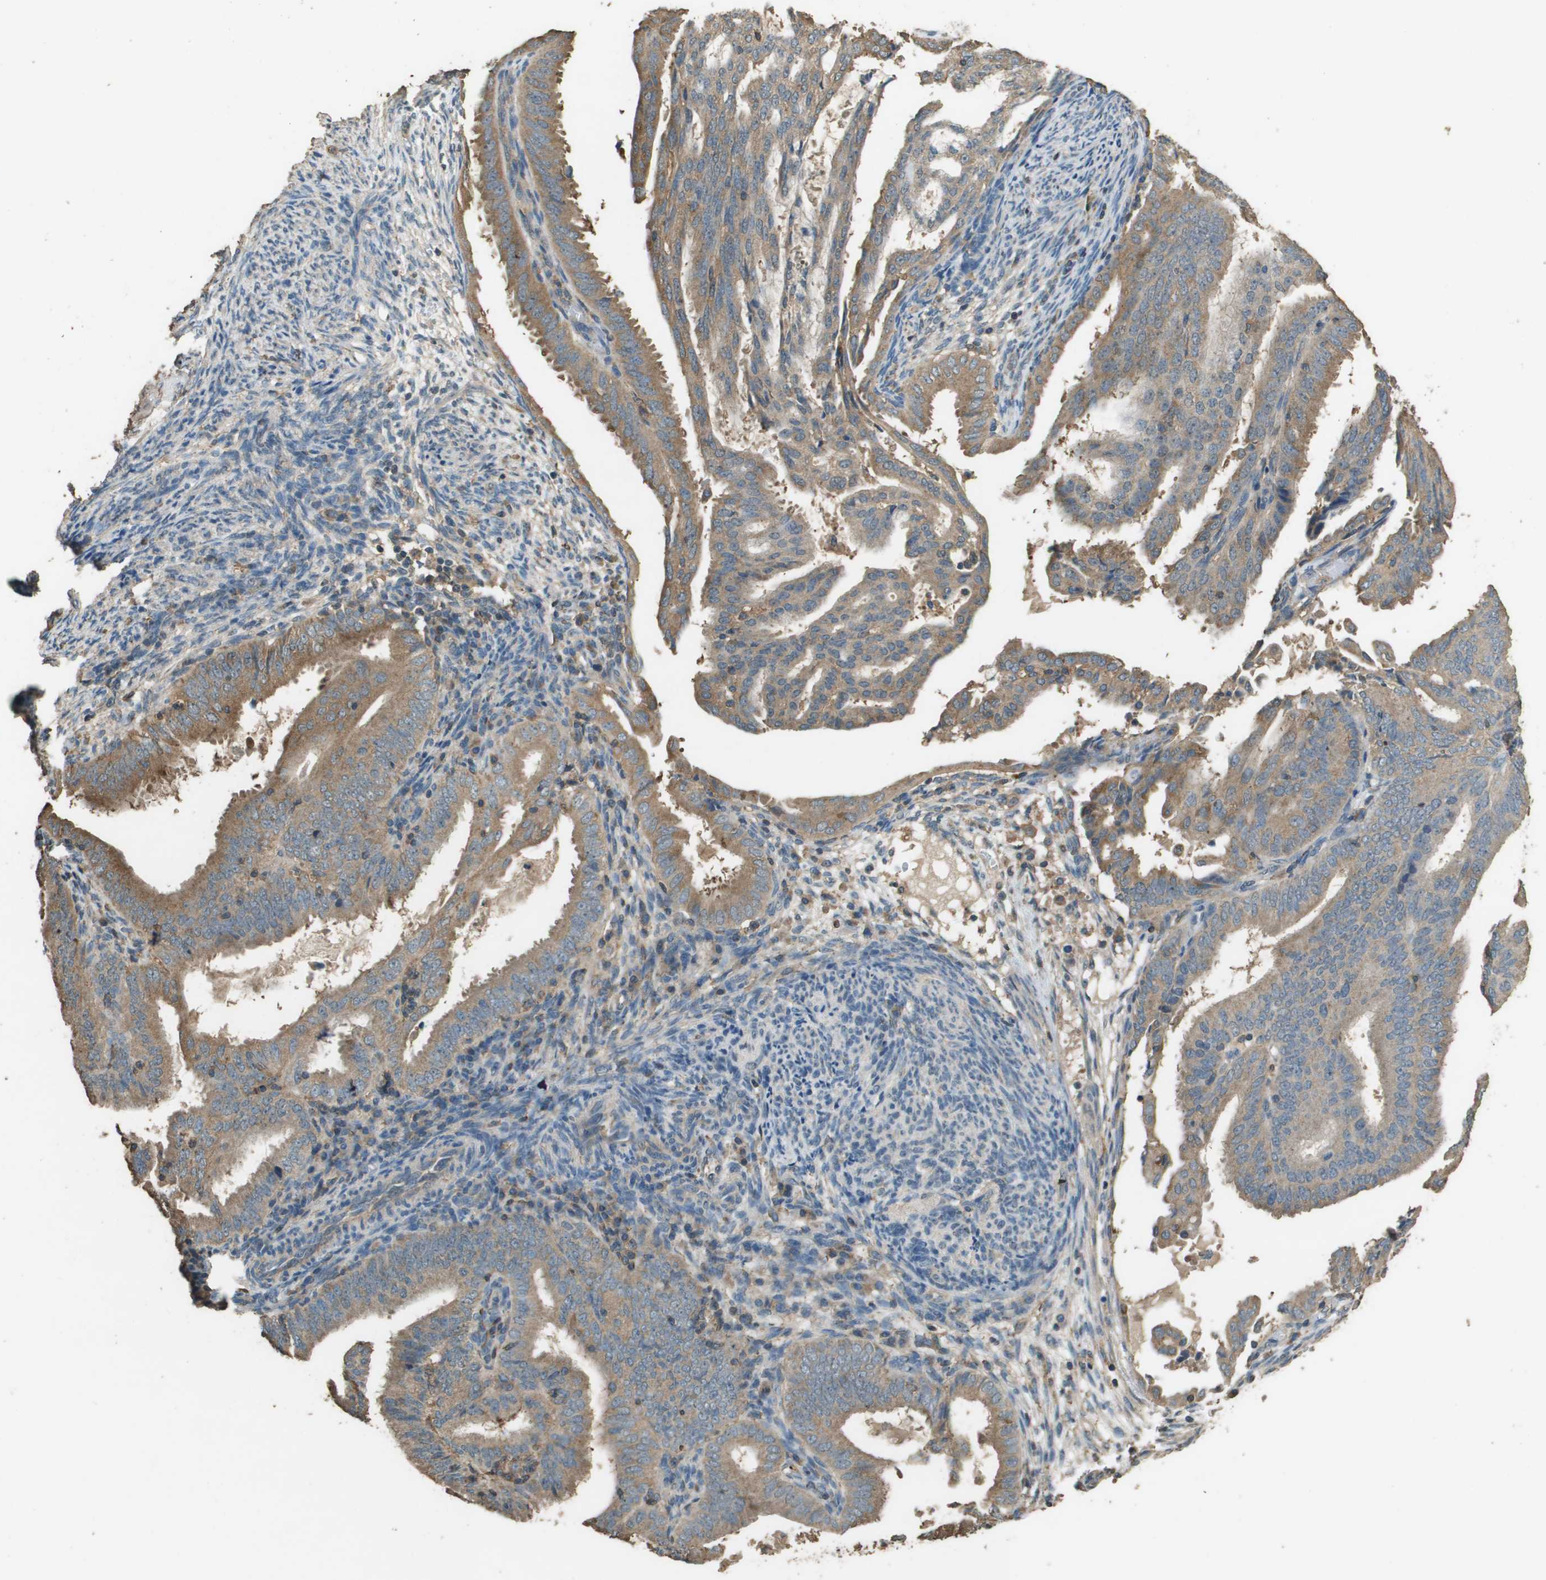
{"staining": {"intensity": "moderate", "quantity": ">75%", "location": "cytoplasmic/membranous"}, "tissue": "endometrial cancer", "cell_type": "Tumor cells", "image_type": "cancer", "snomed": [{"axis": "morphology", "description": "Adenocarcinoma, NOS"}, {"axis": "topography", "description": "Endometrium"}], "caption": "Immunohistochemistry (IHC) photomicrograph of neoplastic tissue: human endometrial cancer stained using immunohistochemistry demonstrates medium levels of moderate protein expression localized specifically in the cytoplasmic/membranous of tumor cells, appearing as a cytoplasmic/membranous brown color.", "gene": "MS4A7", "patient": {"sex": "female", "age": 58}}